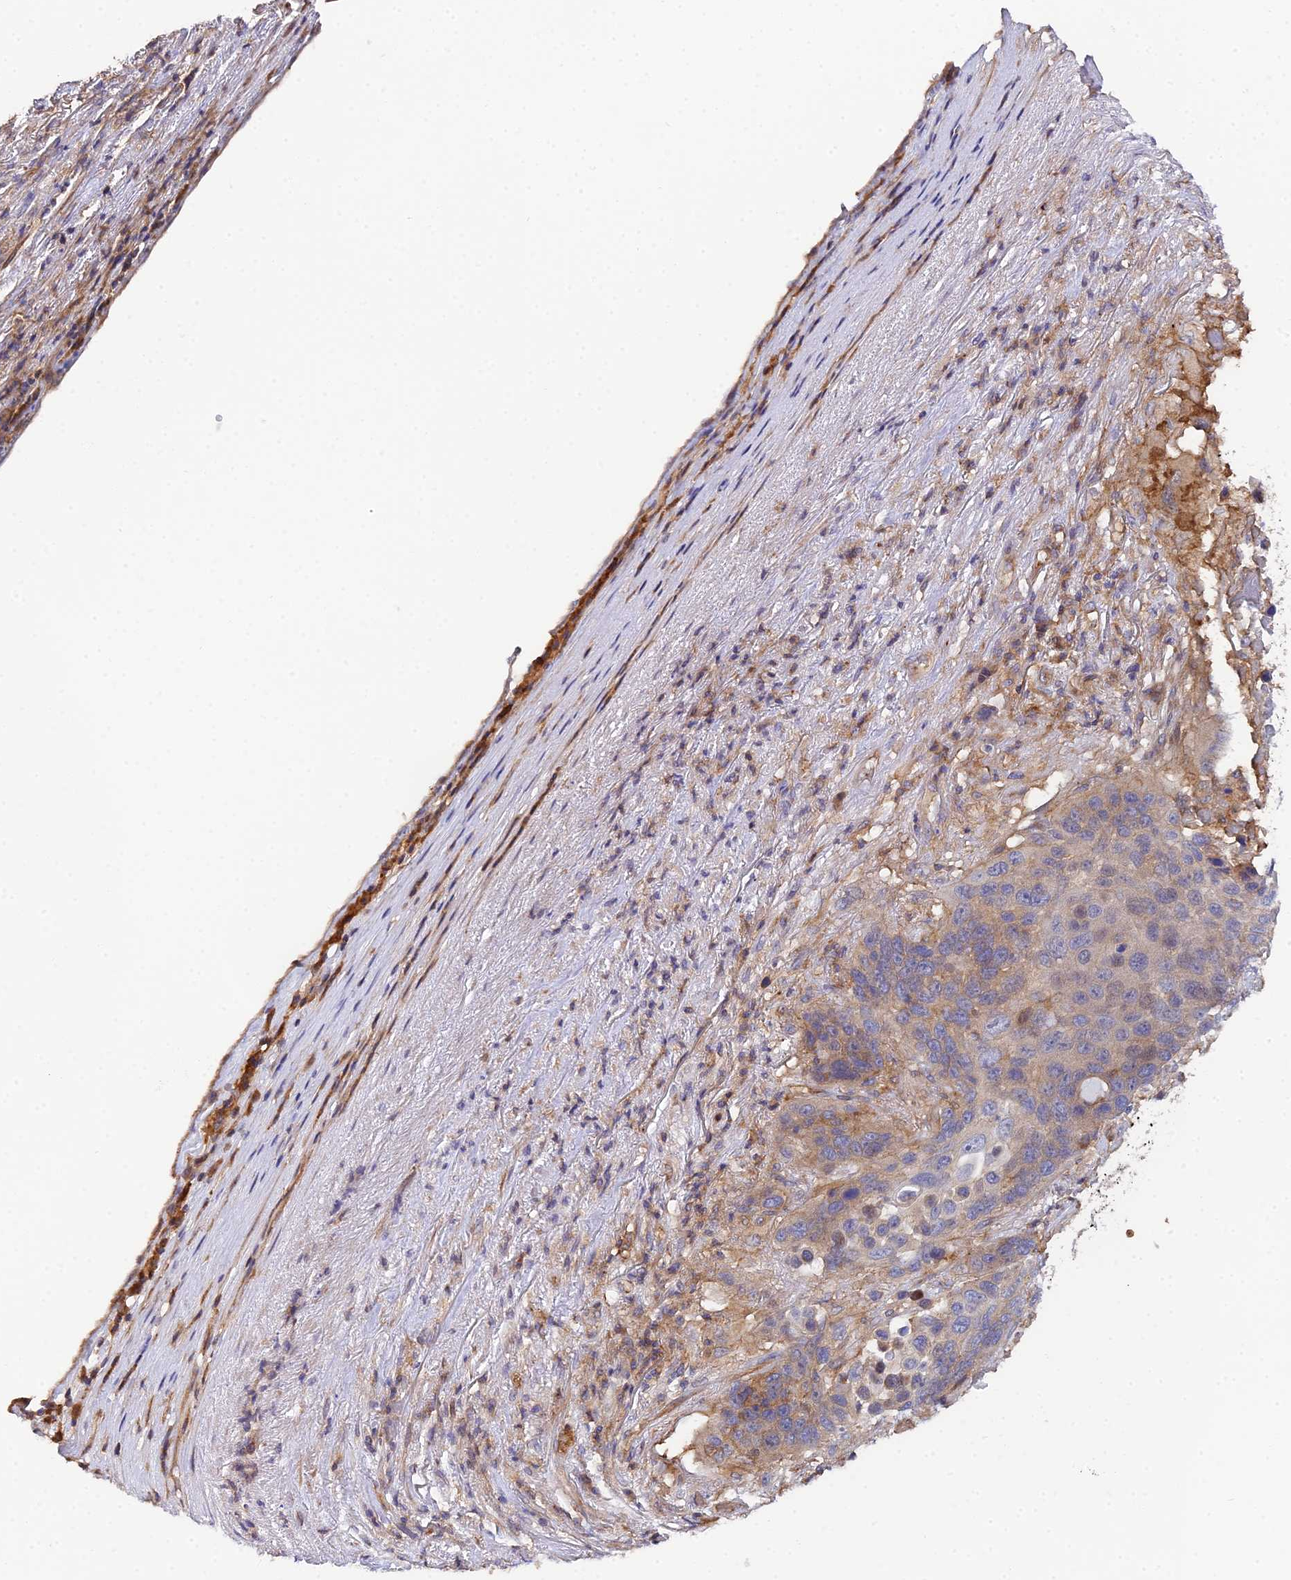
{"staining": {"intensity": "weak", "quantity": "25%-75%", "location": "cytoplasmic/membranous"}, "tissue": "lung cancer", "cell_type": "Tumor cells", "image_type": "cancer", "snomed": [{"axis": "morphology", "description": "Normal tissue, NOS"}, {"axis": "morphology", "description": "Squamous cell carcinoma, NOS"}, {"axis": "topography", "description": "Lymph node"}, {"axis": "topography", "description": "Lung"}], "caption": "IHC histopathology image of lung cancer stained for a protein (brown), which shows low levels of weak cytoplasmic/membranous expression in about 25%-75% of tumor cells.", "gene": "GNG5B", "patient": {"sex": "male", "age": 66}}